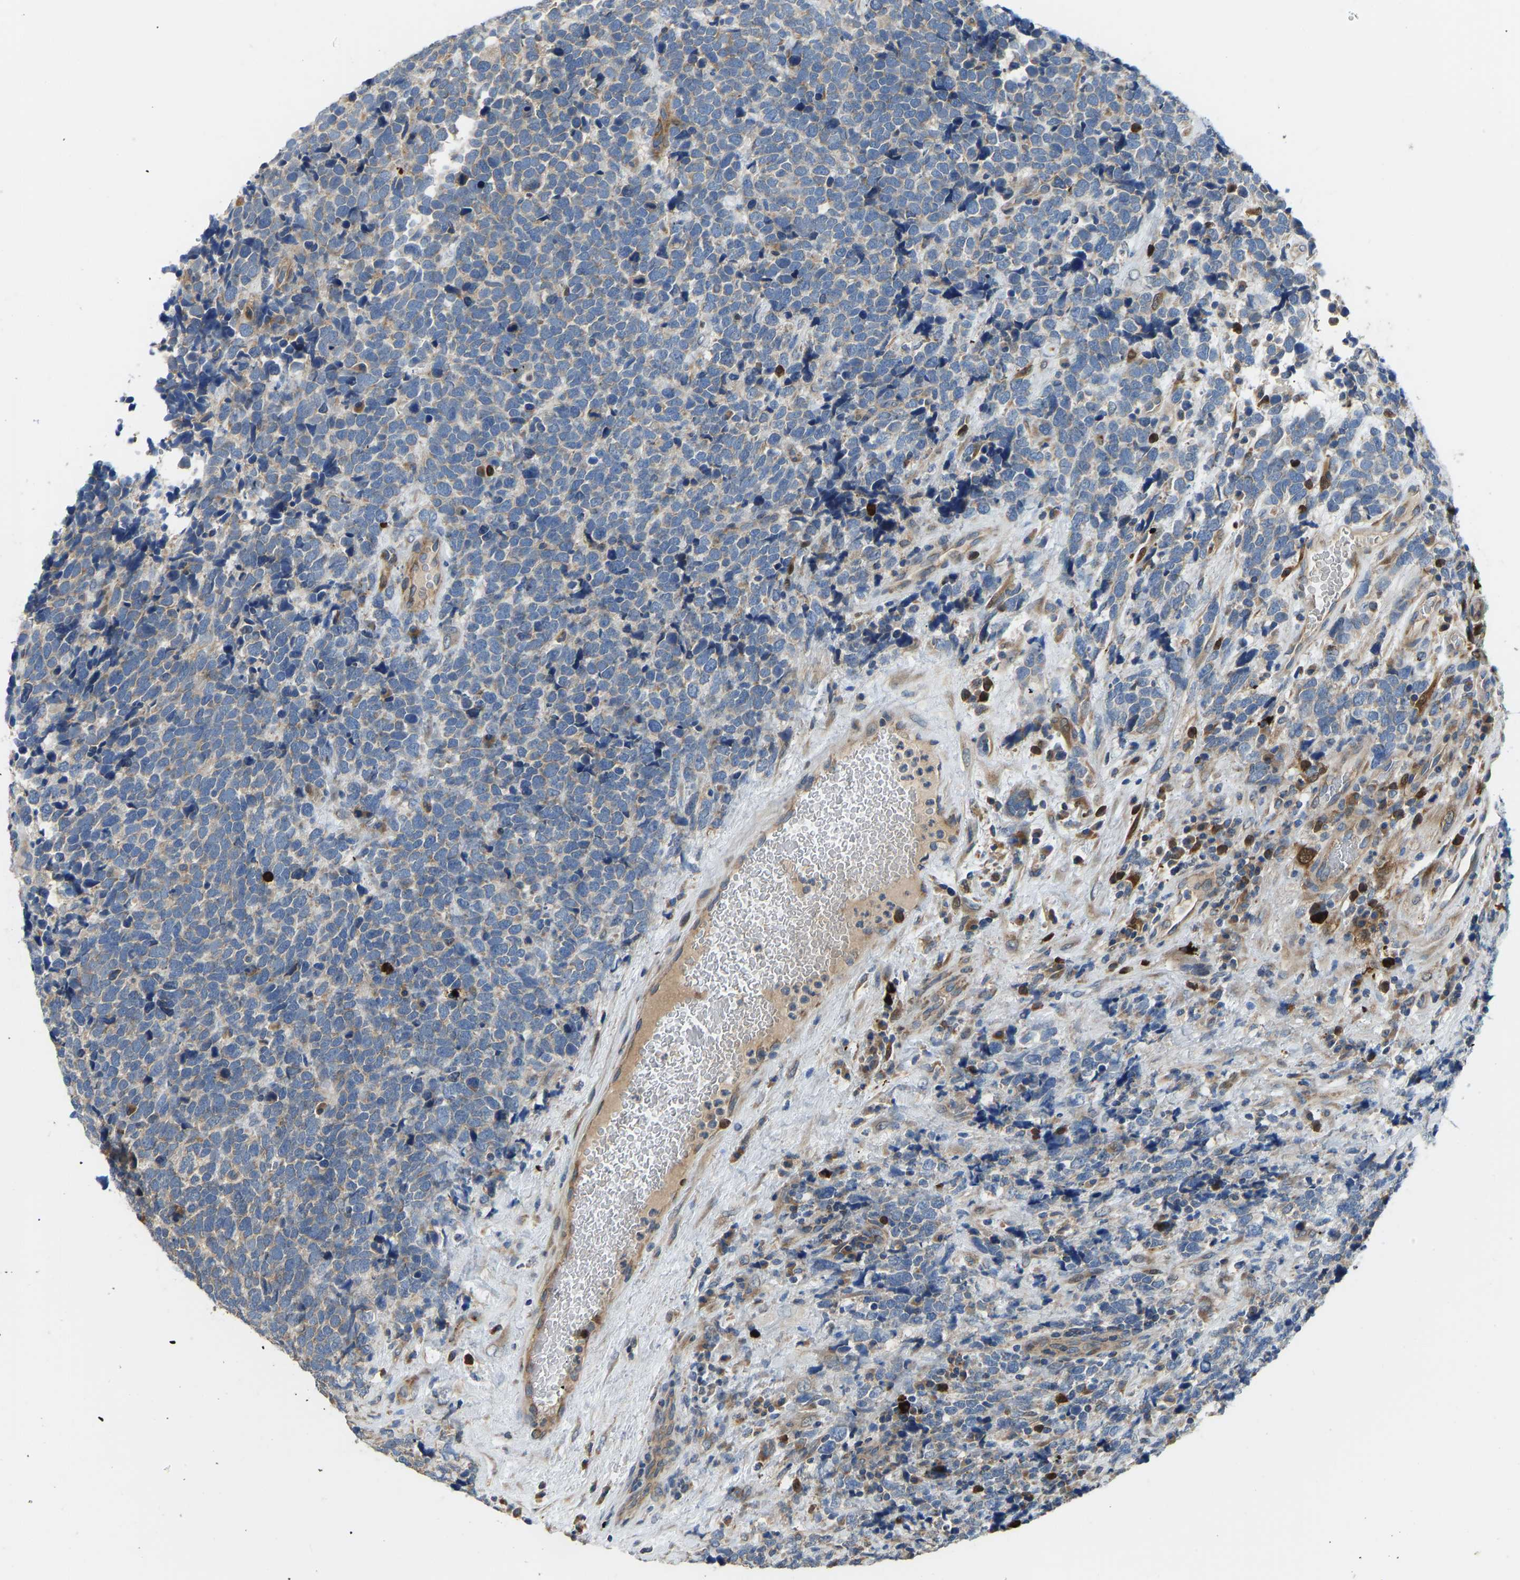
{"staining": {"intensity": "weak", "quantity": "<25%", "location": "cytoplasmic/membranous"}, "tissue": "urothelial cancer", "cell_type": "Tumor cells", "image_type": "cancer", "snomed": [{"axis": "morphology", "description": "Urothelial carcinoma, High grade"}, {"axis": "topography", "description": "Urinary bladder"}], "caption": "A micrograph of human urothelial cancer is negative for staining in tumor cells.", "gene": "RBP1", "patient": {"sex": "female", "age": 82}}